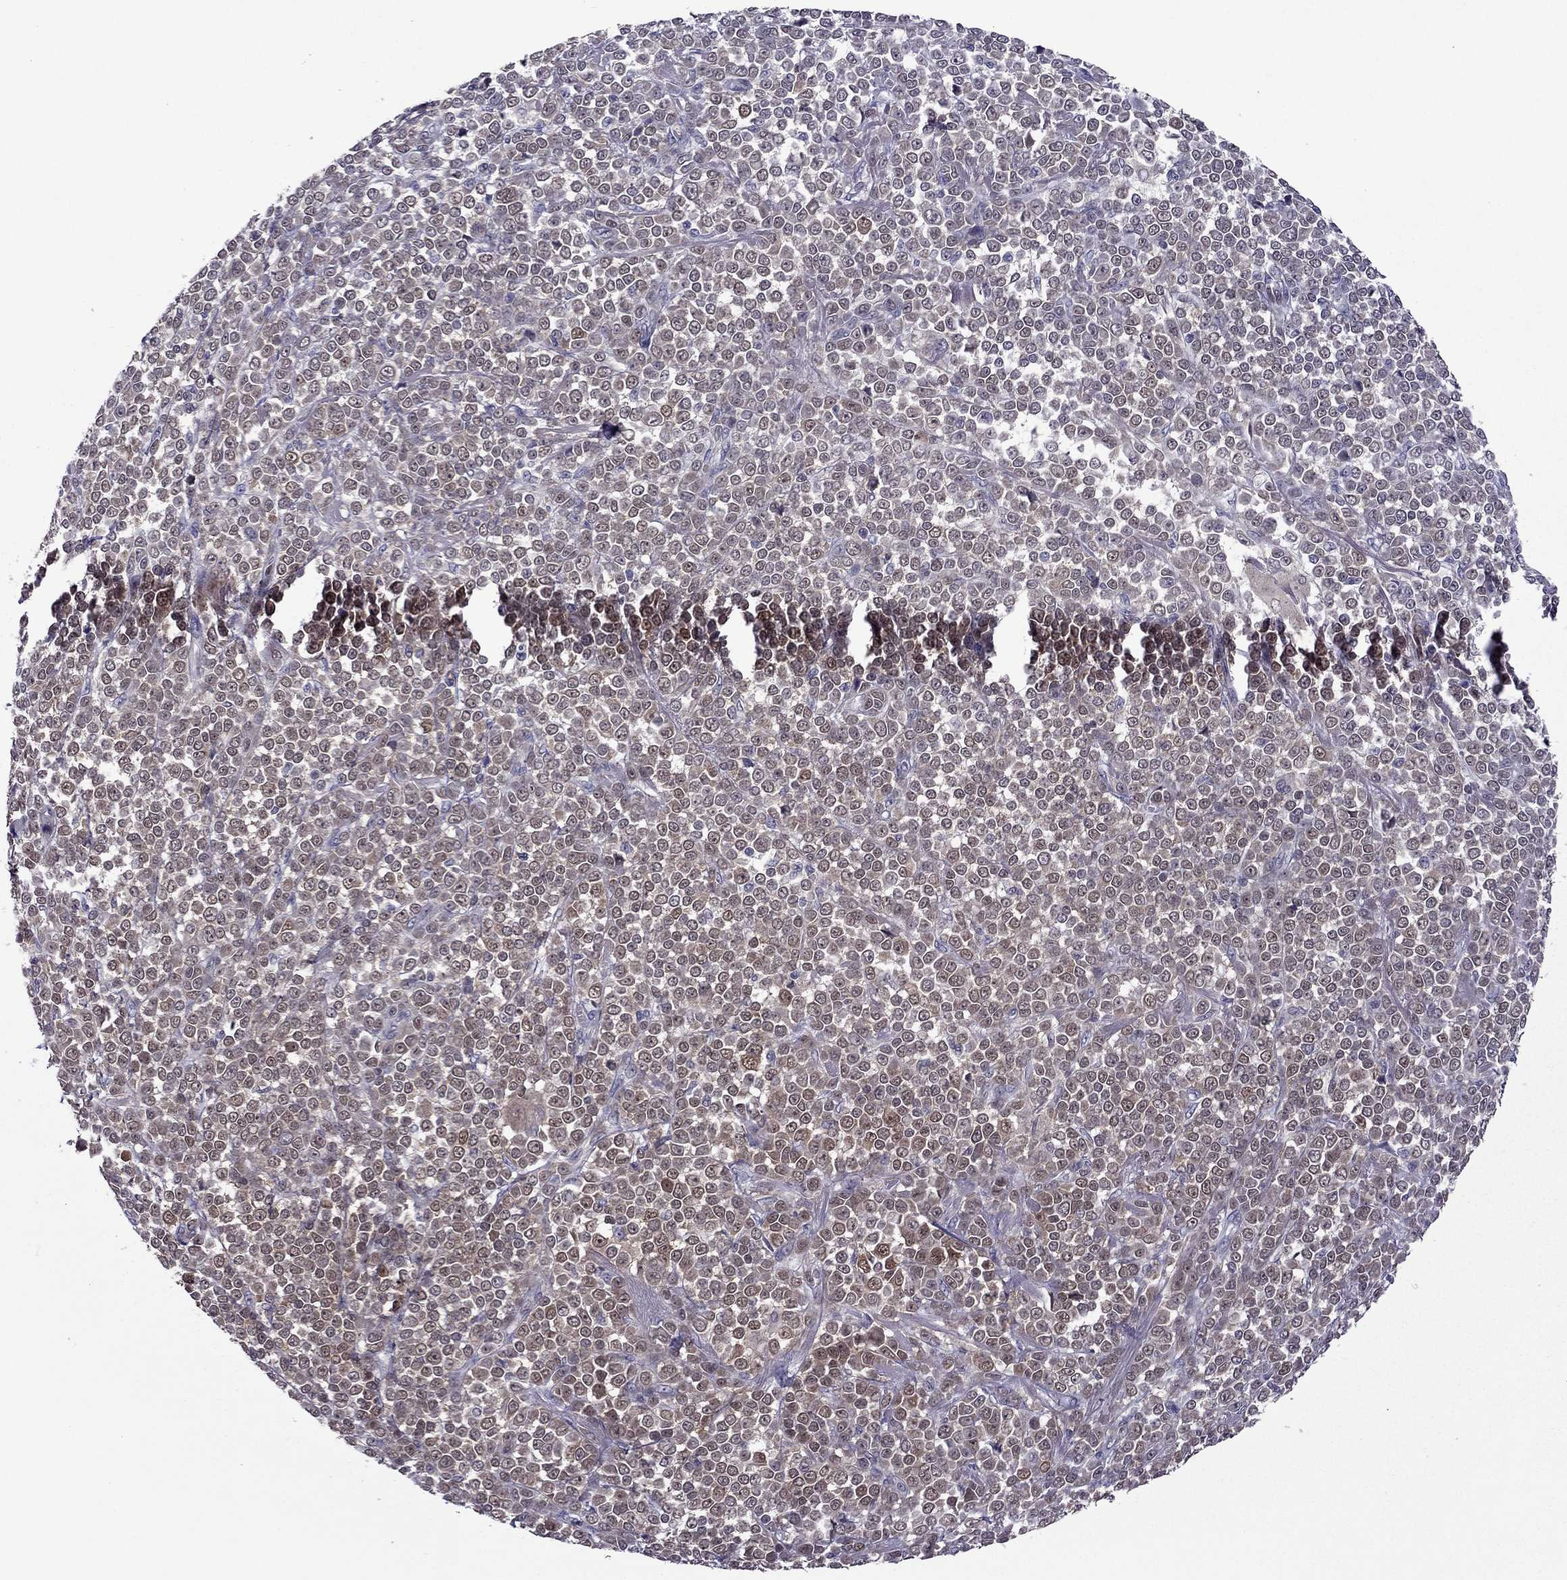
{"staining": {"intensity": "weak", "quantity": "25%-75%", "location": "cytoplasmic/membranous"}, "tissue": "melanoma", "cell_type": "Tumor cells", "image_type": "cancer", "snomed": [{"axis": "morphology", "description": "Malignant melanoma, NOS"}, {"axis": "topography", "description": "Skin"}], "caption": "Immunohistochemistry (IHC) of human malignant melanoma exhibits low levels of weak cytoplasmic/membranous expression in approximately 25%-75% of tumor cells. Ihc stains the protein in brown and the nuclei are stained blue.", "gene": "CDK5", "patient": {"sex": "female", "age": 95}}